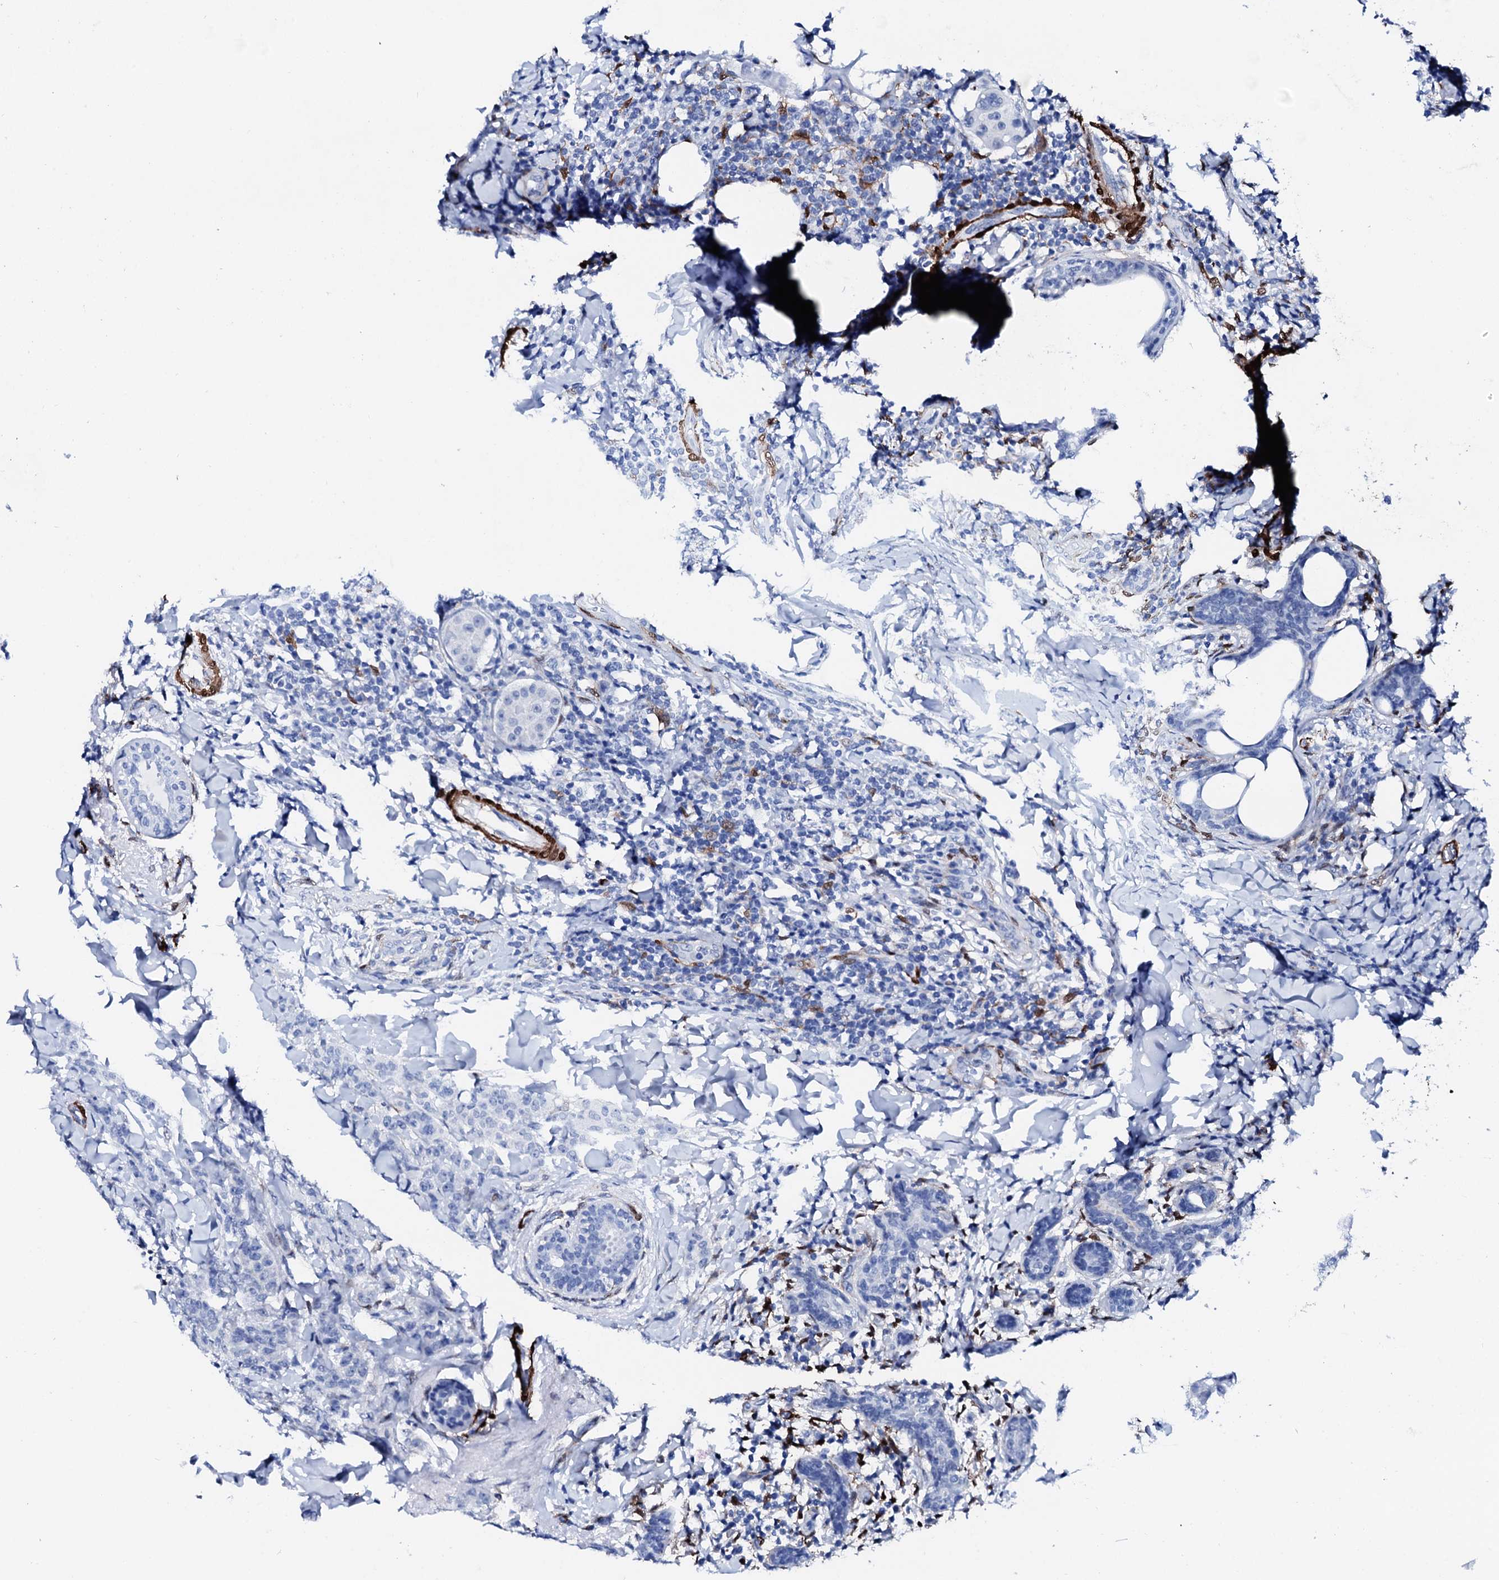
{"staining": {"intensity": "negative", "quantity": "none", "location": "none"}, "tissue": "breast cancer", "cell_type": "Tumor cells", "image_type": "cancer", "snomed": [{"axis": "morphology", "description": "Duct carcinoma"}, {"axis": "topography", "description": "Breast"}], "caption": "A photomicrograph of infiltrating ductal carcinoma (breast) stained for a protein displays no brown staining in tumor cells.", "gene": "NRIP2", "patient": {"sex": "female", "age": 40}}